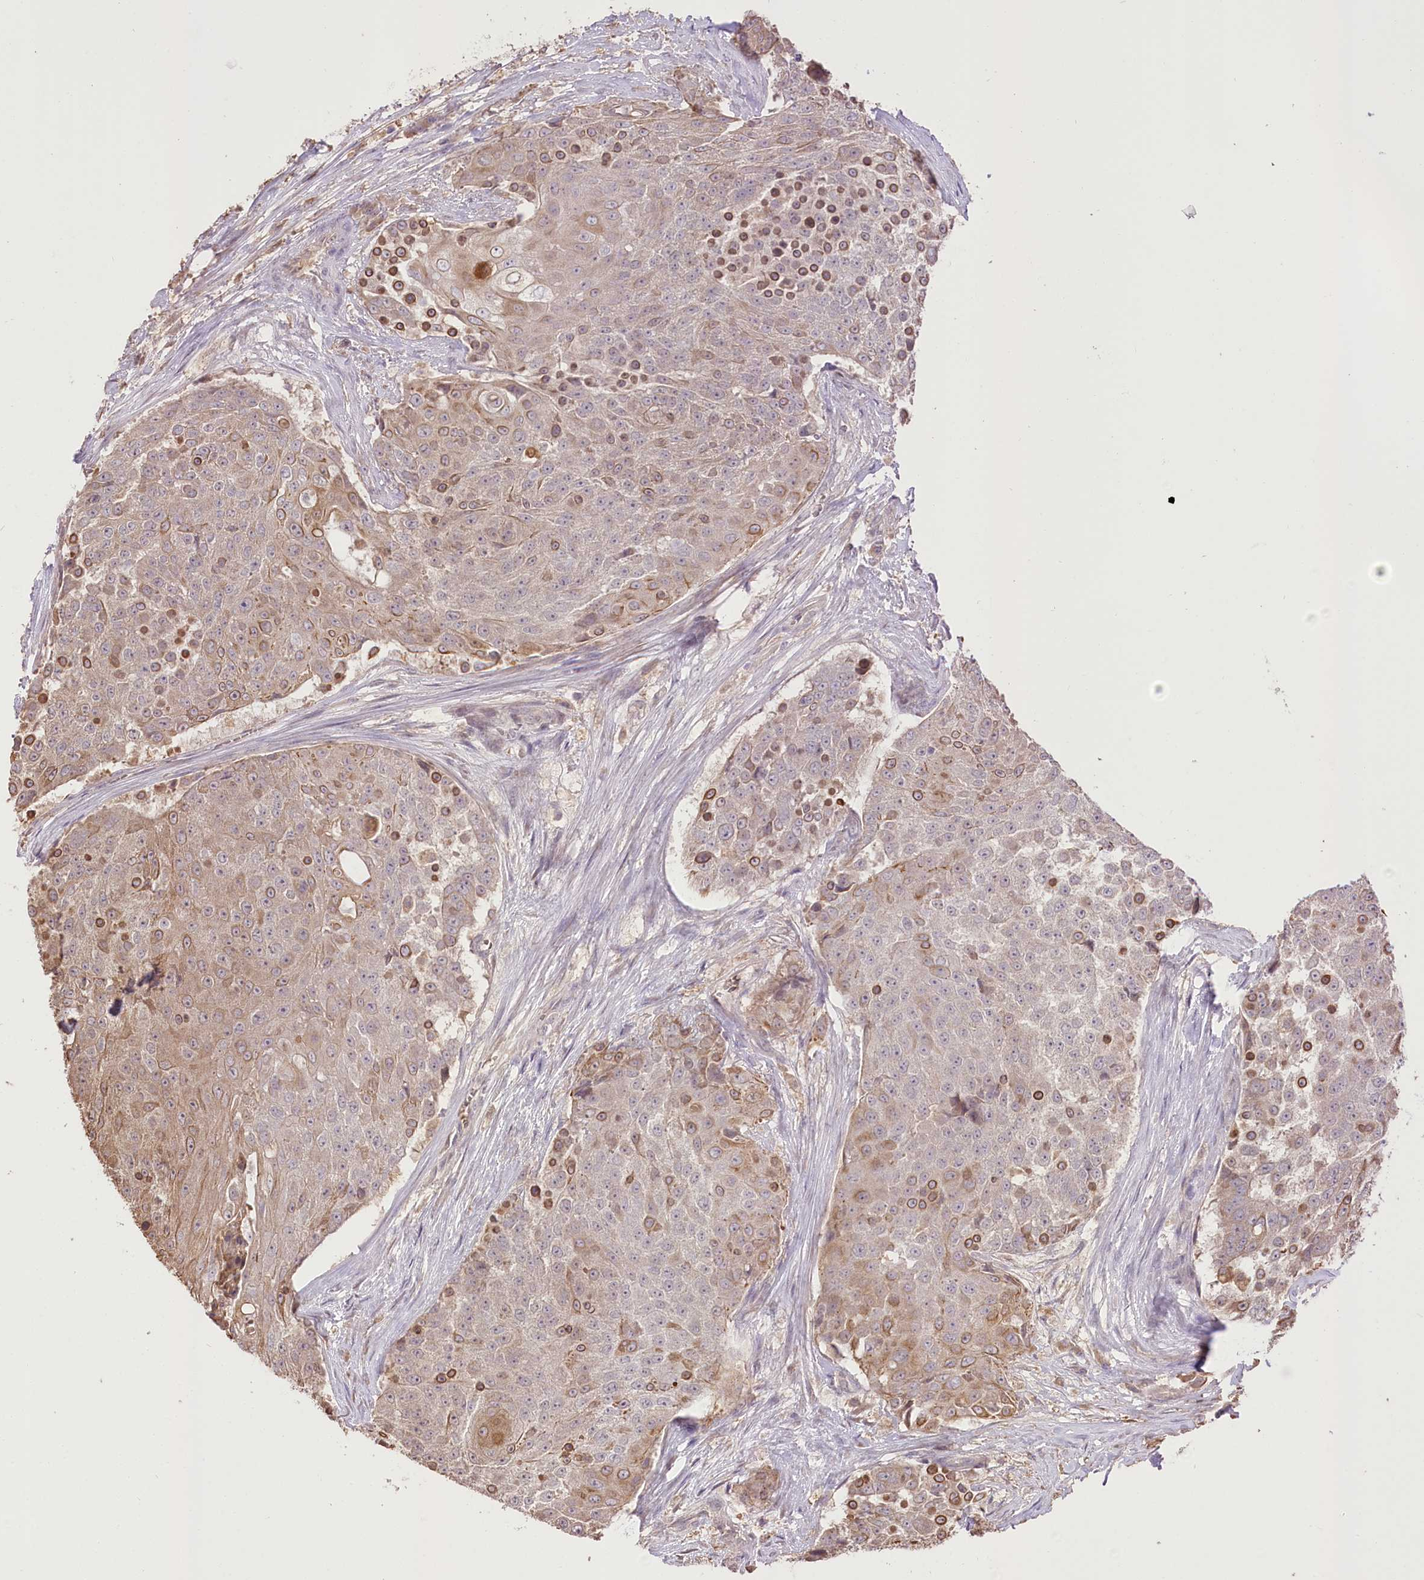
{"staining": {"intensity": "moderate", "quantity": "25%-75%", "location": "cytoplasmic/membranous"}, "tissue": "urothelial cancer", "cell_type": "Tumor cells", "image_type": "cancer", "snomed": [{"axis": "morphology", "description": "Urothelial carcinoma, High grade"}, {"axis": "topography", "description": "Urinary bladder"}], "caption": "A medium amount of moderate cytoplasmic/membranous expression is seen in approximately 25%-75% of tumor cells in urothelial cancer tissue. Ihc stains the protein in brown and the nuclei are stained blue.", "gene": "R3HDM2", "patient": {"sex": "female", "age": 63}}